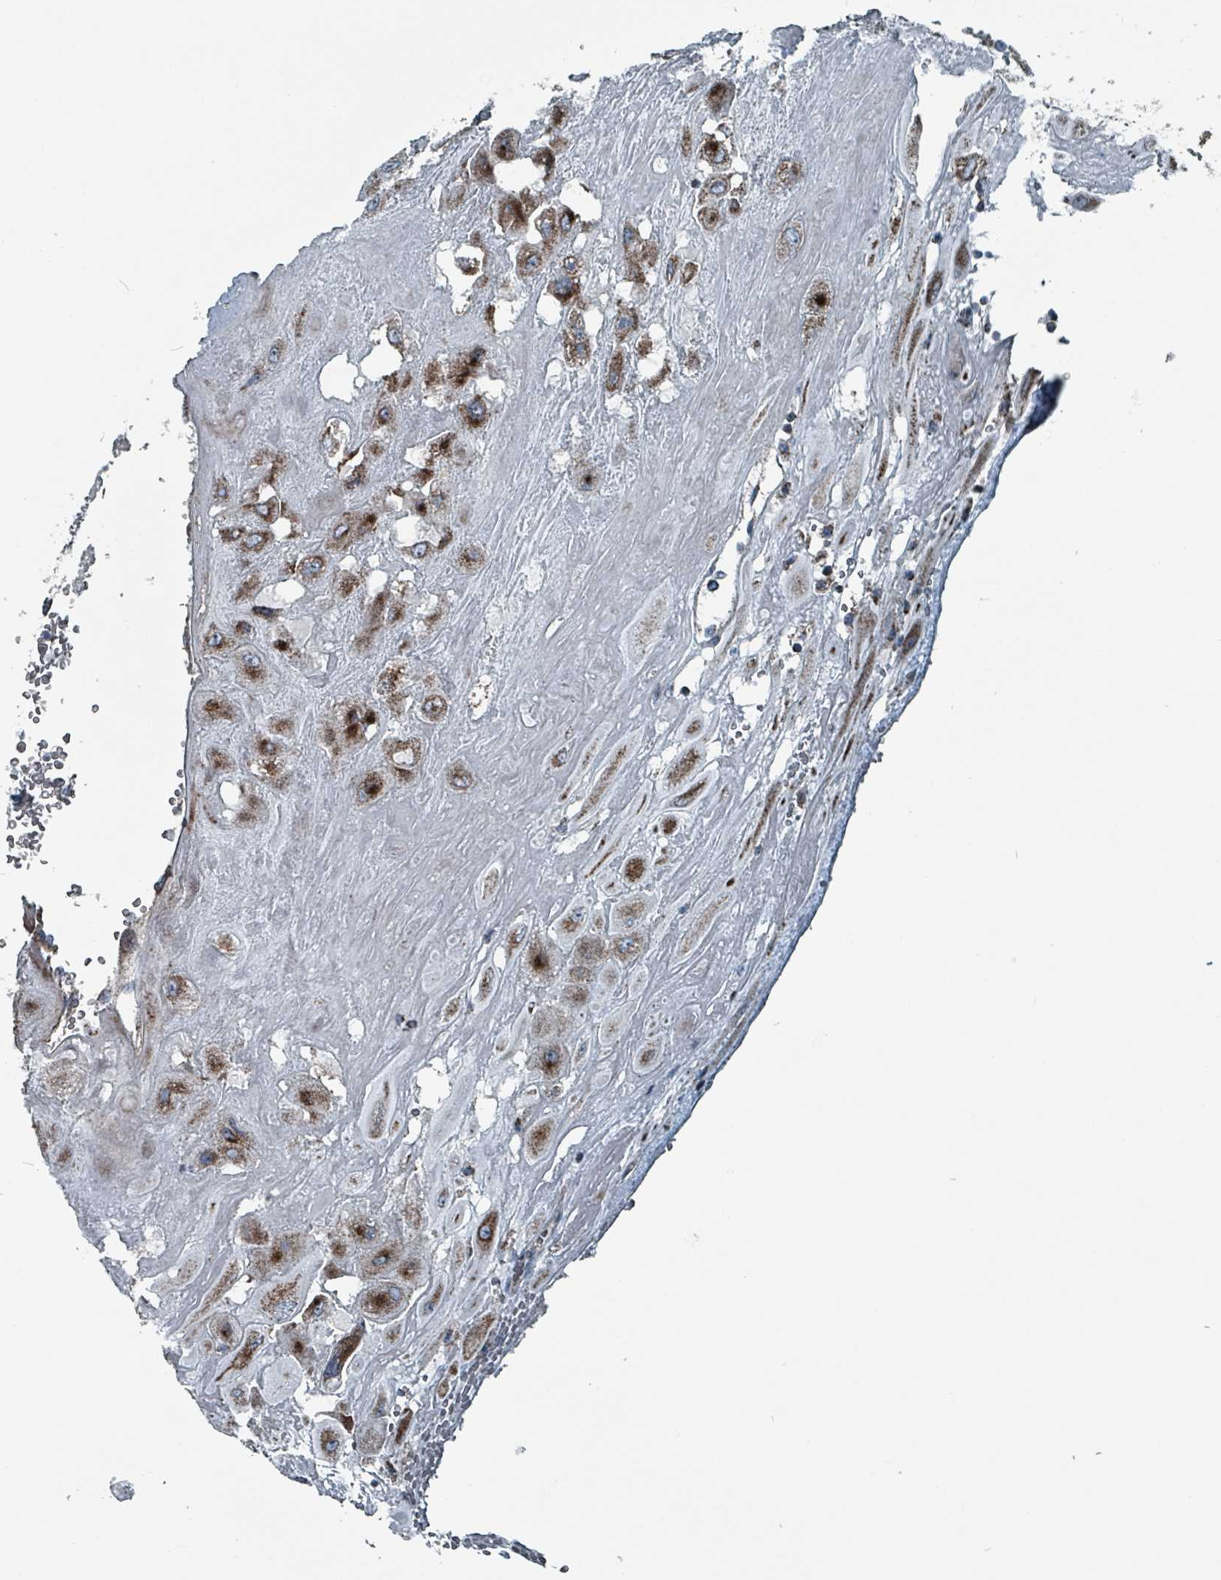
{"staining": {"intensity": "moderate", "quantity": ">75%", "location": "cytoplasmic/membranous"}, "tissue": "placenta", "cell_type": "Decidual cells", "image_type": "normal", "snomed": [{"axis": "morphology", "description": "Normal tissue, NOS"}, {"axis": "topography", "description": "Placenta"}], "caption": "Immunohistochemistry (IHC) (DAB (3,3'-diaminobenzidine)) staining of normal placenta demonstrates moderate cytoplasmic/membranous protein expression in approximately >75% of decidual cells. Nuclei are stained in blue.", "gene": "ABHD18", "patient": {"sex": "female", "age": 32}}